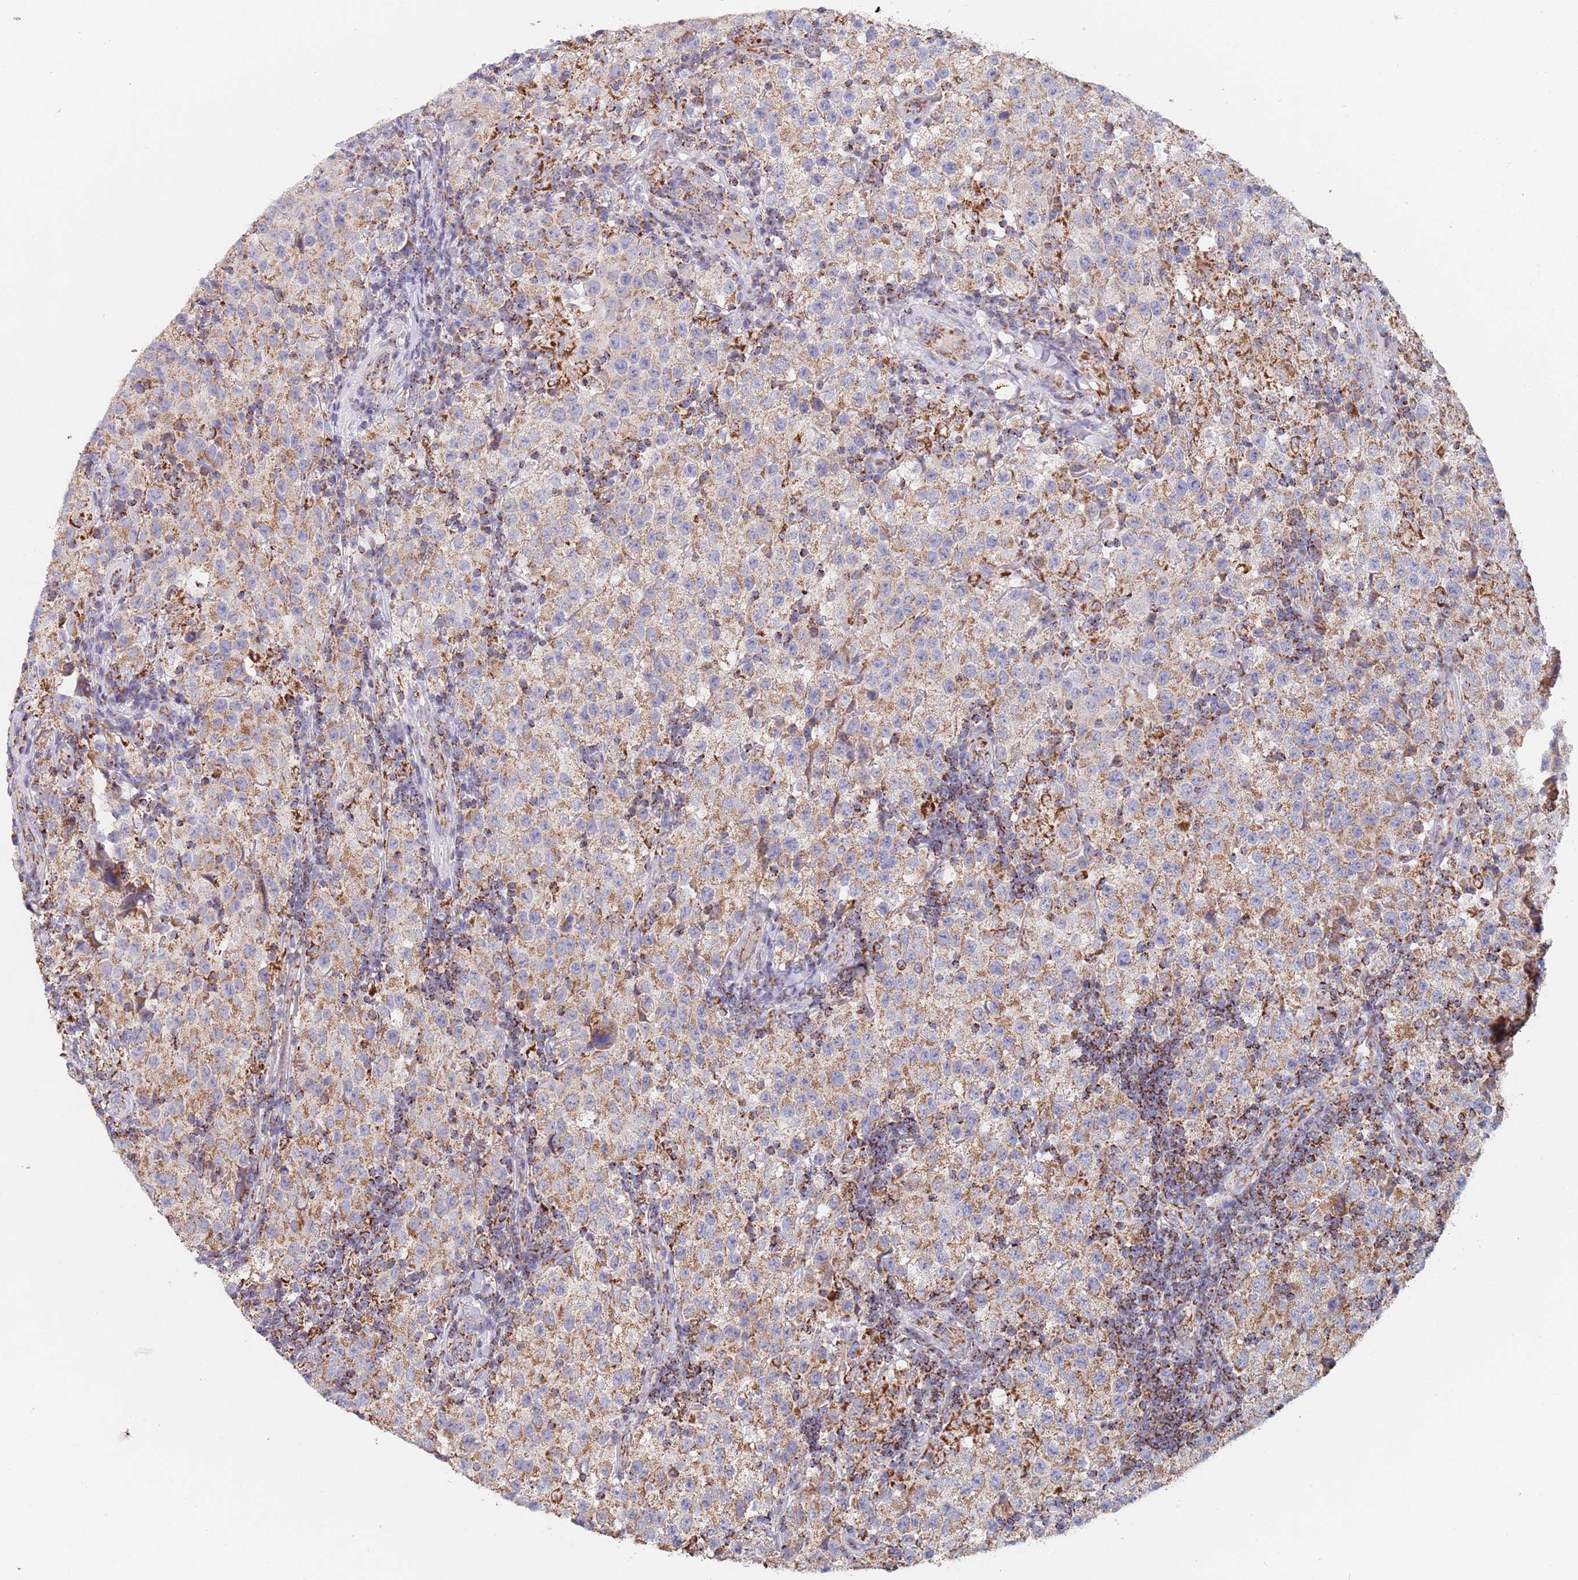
{"staining": {"intensity": "moderate", "quantity": ">75%", "location": "cytoplasmic/membranous"}, "tissue": "testis cancer", "cell_type": "Tumor cells", "image_type": "cancer", "snomed": [{"axis": "morphology", "description": "Seminoma, NOS"}, {"axis": "morphology", "description": "Carcinoma, Embryonal, NOS"}, {"axis": "topography", "description": "Testis"}], "caption": "A histopathology image of testis cancer stained for a protein displays moderate cytoplasmic/membranous brown staining in tumor cells.", "gene": "PGP", "patient": {"sex": "male", "age": 41}}